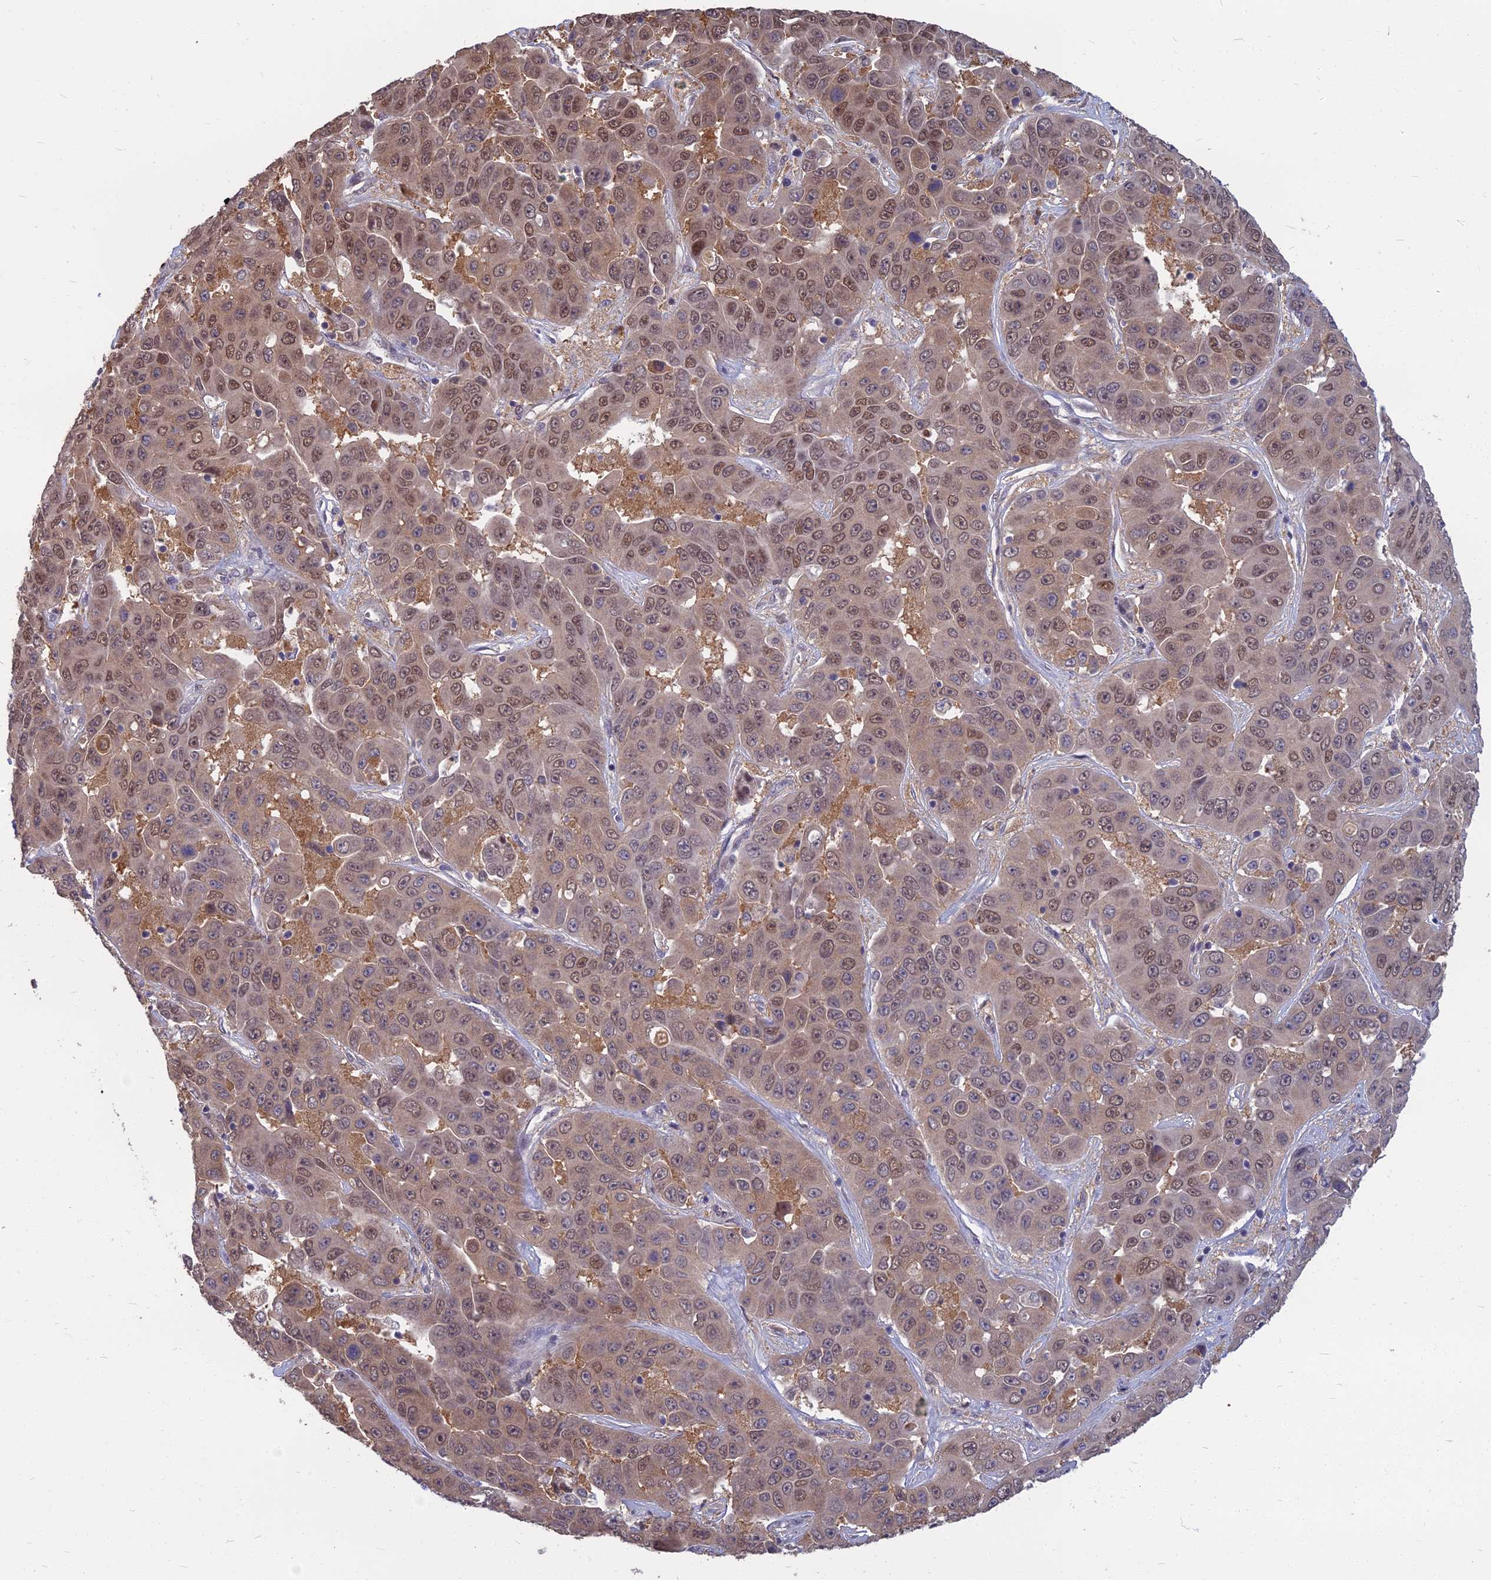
{"staining": {"intensity": "moderate", "quantity": ">75%", "location": "nuclear"}, "tissue": "liver cancer", "cell_type": "Tumor cells", "image_type": "cancer", "snomed": [{"axis": "morphology", "description": "Cholangiocarcinoma"}, {"axis": "topography", "description": "Liver"}], "caption": "DAB (3,3'-diaminobenzidine) immunohistochemical staining of human liver cancer reveals moderate nuclear protein expression in about >75% of tumor cells.", "gene": "NR4A3", "patient": {"sex": "female", "age": 52}}